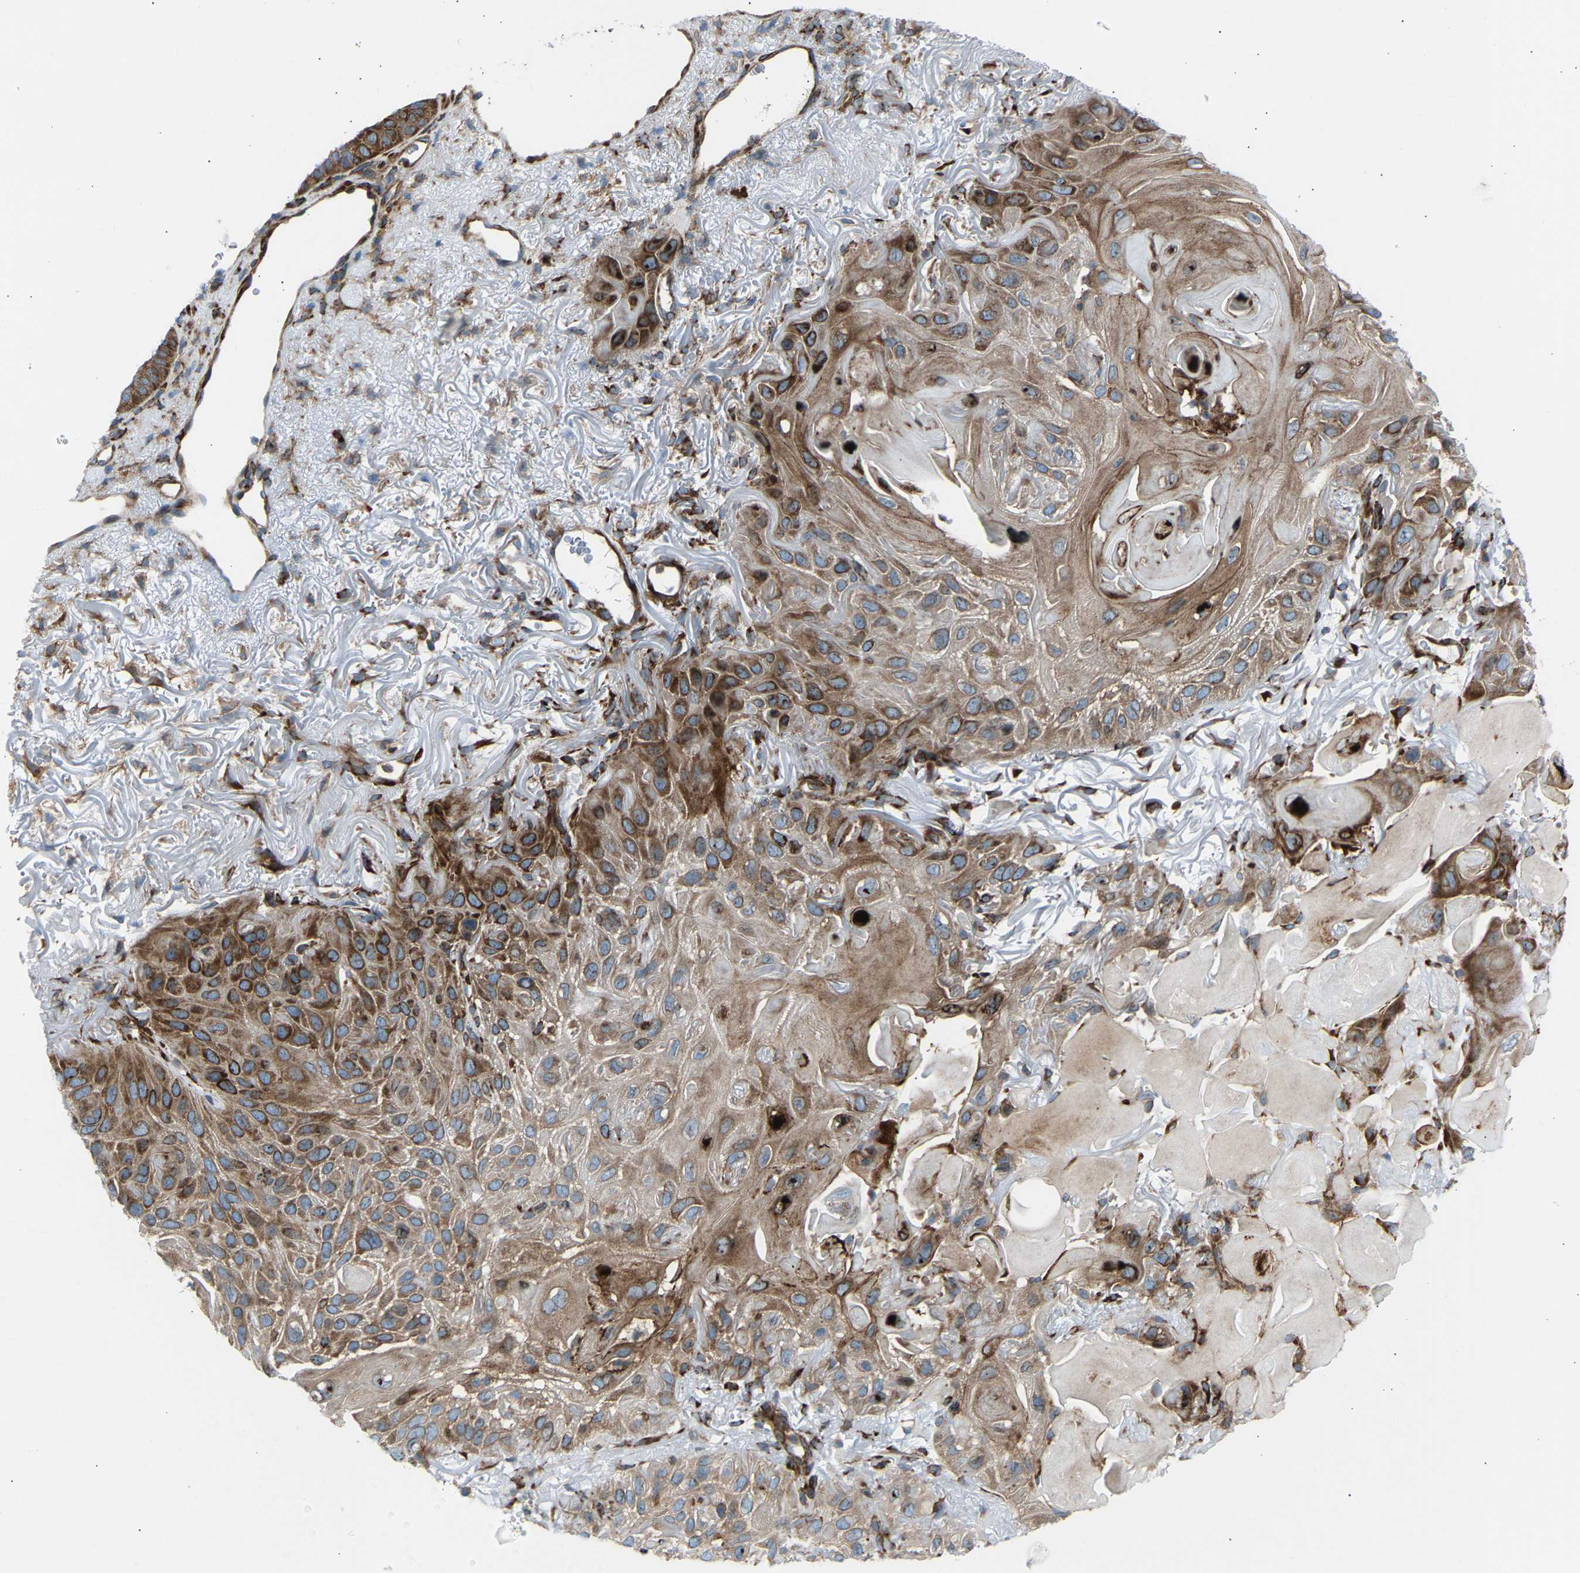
{"staining": {"intensity": "moderate", "quantity": ">75%", "location": "cytoplasmic/membranous"}, "tissue": "skin cancer", "cell_type": "Tumor cells", "image_type": "cancer", "snomed": [{"axis": "morphology", "description": "Squamous cell carcinoma, NOS"}, {"axis": "topography", "description": "Skin"}], "caption": "Skin cancer (squamous cell carcinoma) stained for a protein demonstrates moderate cytoplasmic/membranous positivity in tumor cells. Immunohistochemistry stains the protein of interest in brown and the nuclei are stained blue.", "gene": "VPS41", "patient": {"sex": "female", "age": 77}}